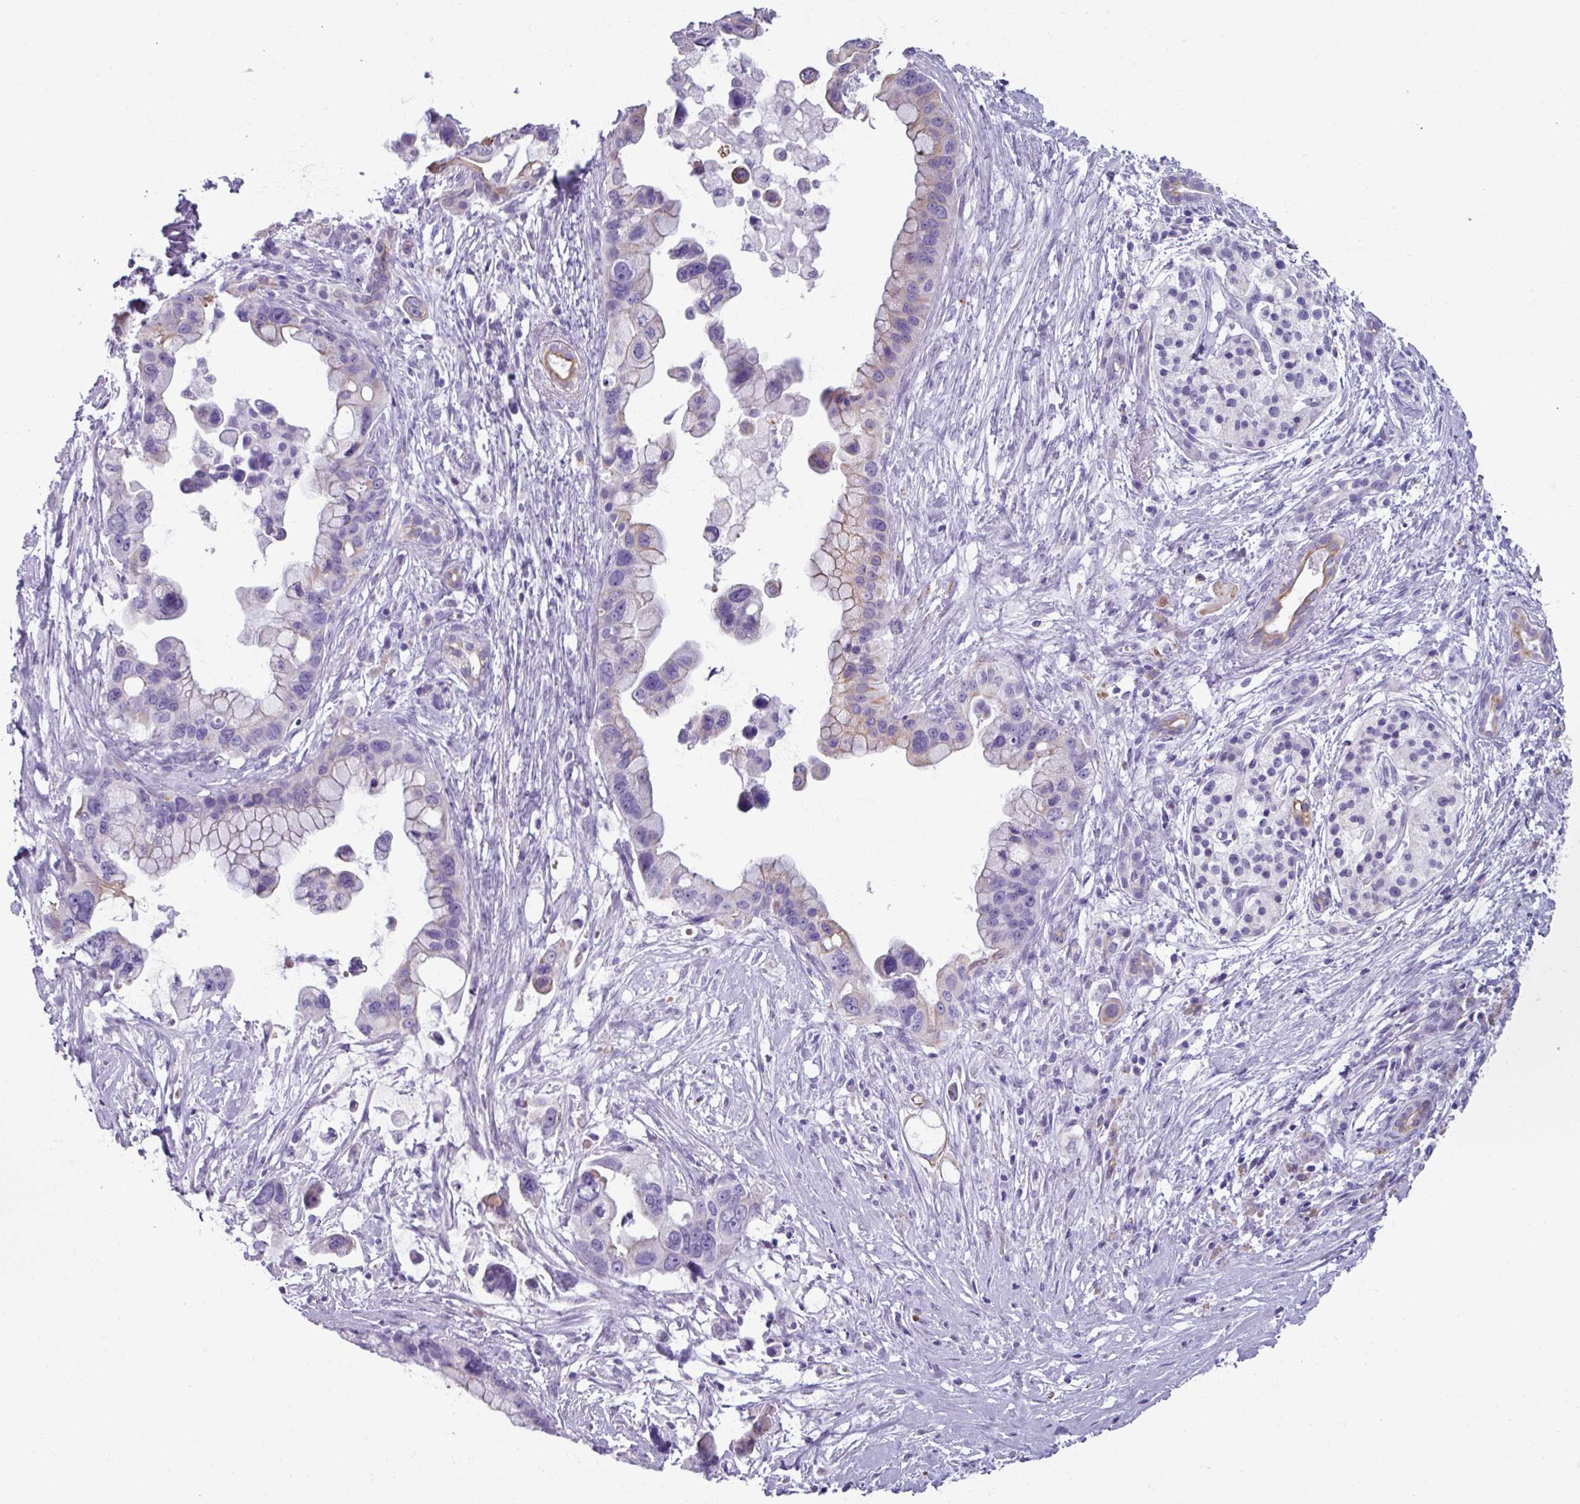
{"staining": {"intensity": "weak", "quantity": "<25%", "location": "cytoplasmic/membranous"}, "tissue": "pancreatic cancer", "cell_type": "Tumor cells", "image_type": "cancer", "snomed": [{"axis": "morphology", "description": "Adenocarcinoma, NOS"}, {"axis": "topography", "description": "Pancreas"}], "caption": "Immunohistochemistry (IHC) image of neoplastic tissue: human pancreatic cancer stained with DAB exhibits no significant protein expression in tumor cells. Nuclei are stained in blue.", "gene": "SPESP1", "patient": {"sex": "female", "age": 83}}